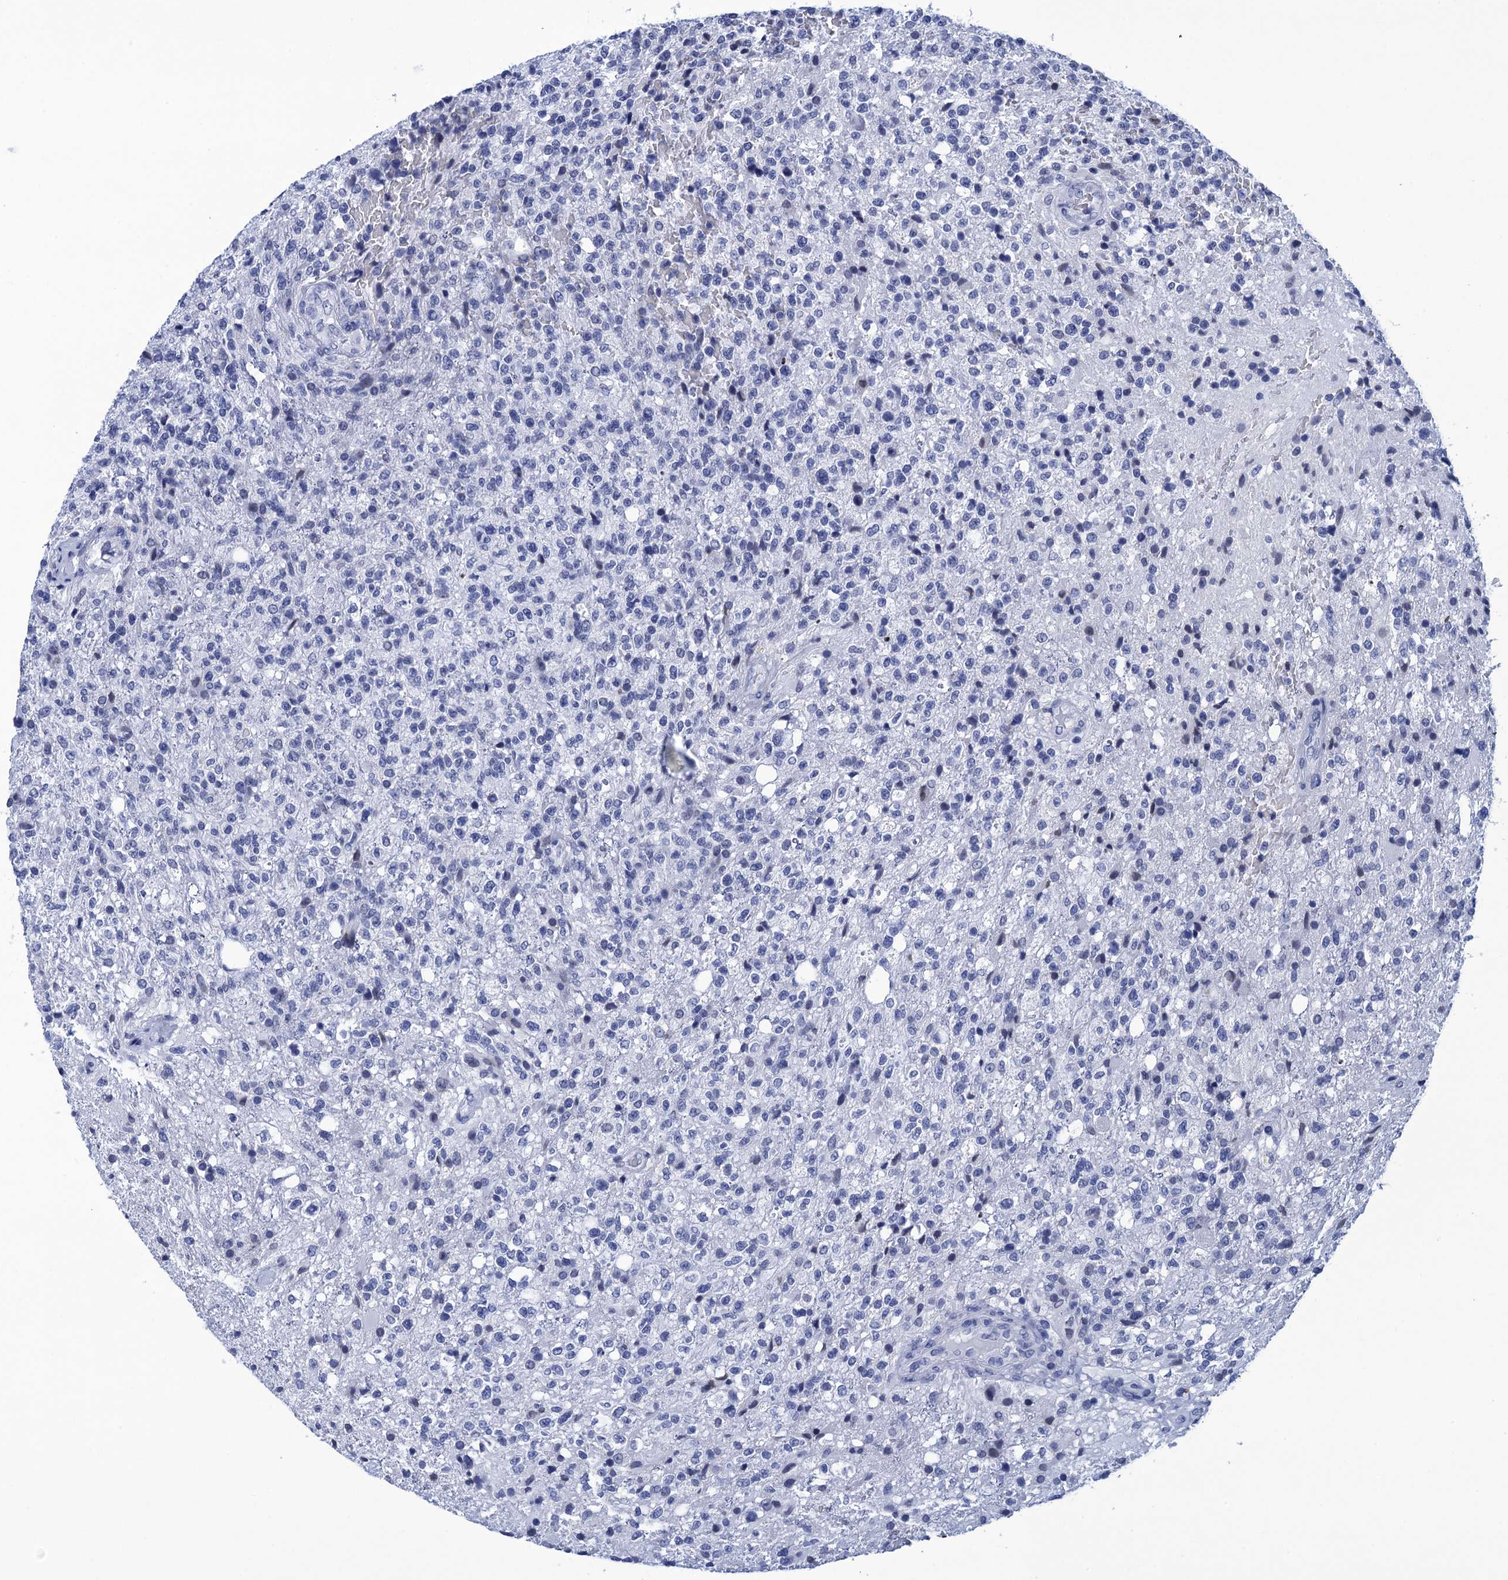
{"staining": {"intensity": "negative", "quantity": "none", "location": "none"}, "tissue": "glioma", "cell_type": "Tumor cells", "image_type": "cancer", "snomed": [{"axis": "morphology", "description": "Glioma, malignant, High grade"}, {"axis": "topography", "description": "Brain"}], "caption": "A high-resolution micrograph shows IHC staining of glioma, which reveals no significant positivity in tumor cells. (DAB IHC, high magnification).", "gene": "METTL25", "patient": {"sex": "male", "age": 56}}